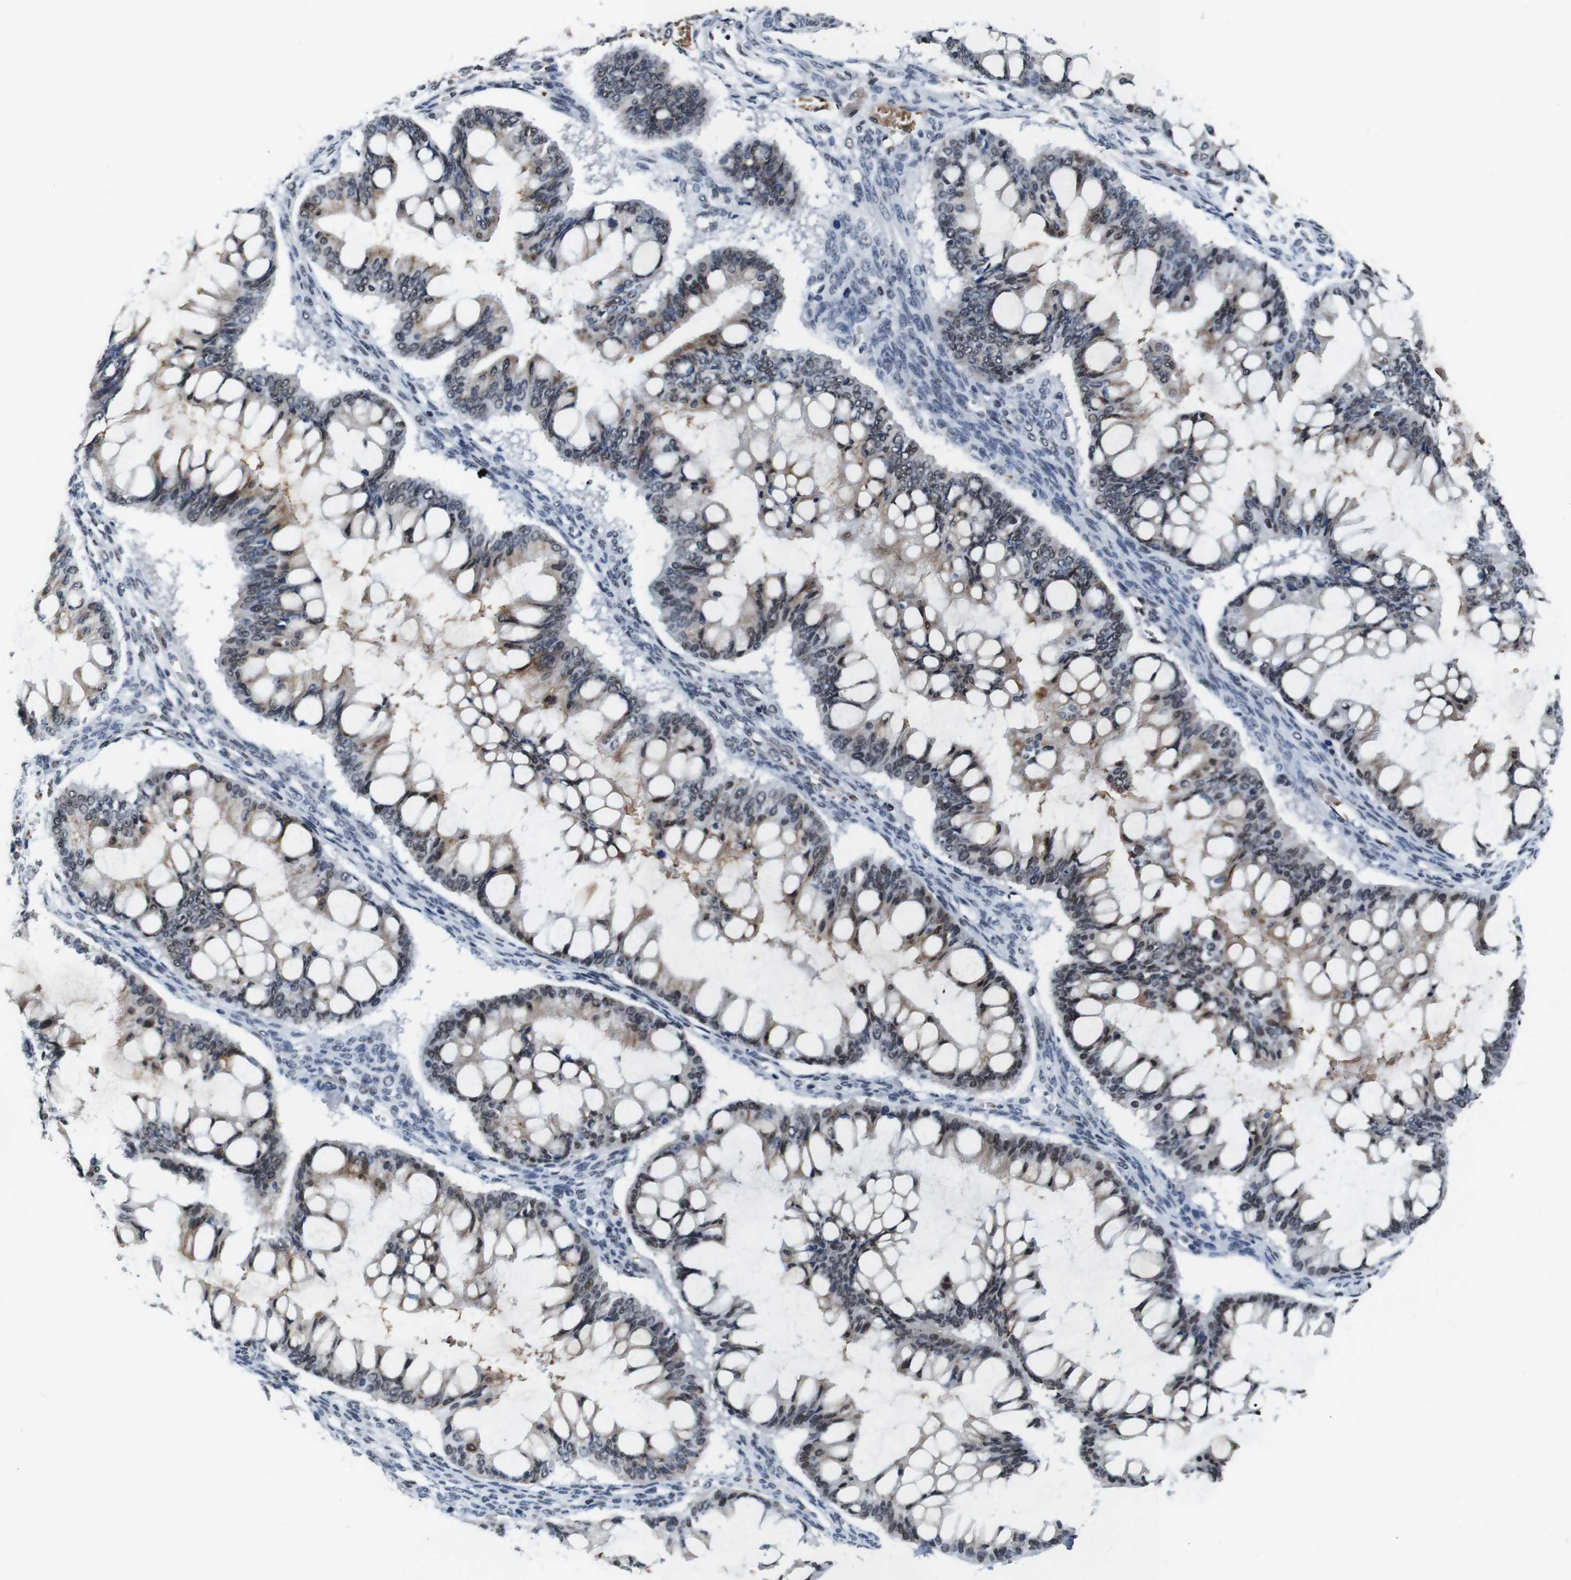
{"staining": {"intensity": "moderate", "quantity": "25%-75%", "location": "cytoplasmic/membranous,nuclear"}, "tissue": "ovarian cancer", "cell_type": "Tumor cells", "image_type": "cancer", "snomed": [{"axis": "morphology", "description": "Cystadenocarcinoma, mucinous, NOS"}, {"axis": "topography", "description": "Ovary"}], "caption": "This photomicrograph demonstrates ovarian mucinous cystadenocarcinoma stained with immunohistochemistry to label a protein in brown. The cytoplasmic/membranous and nuclear of tumor cells show moderate positivity for the protein. Nuclei are counter-stained blue.", "gene": "ILDR2", "patient": {"sex": "female", "age": 73}}